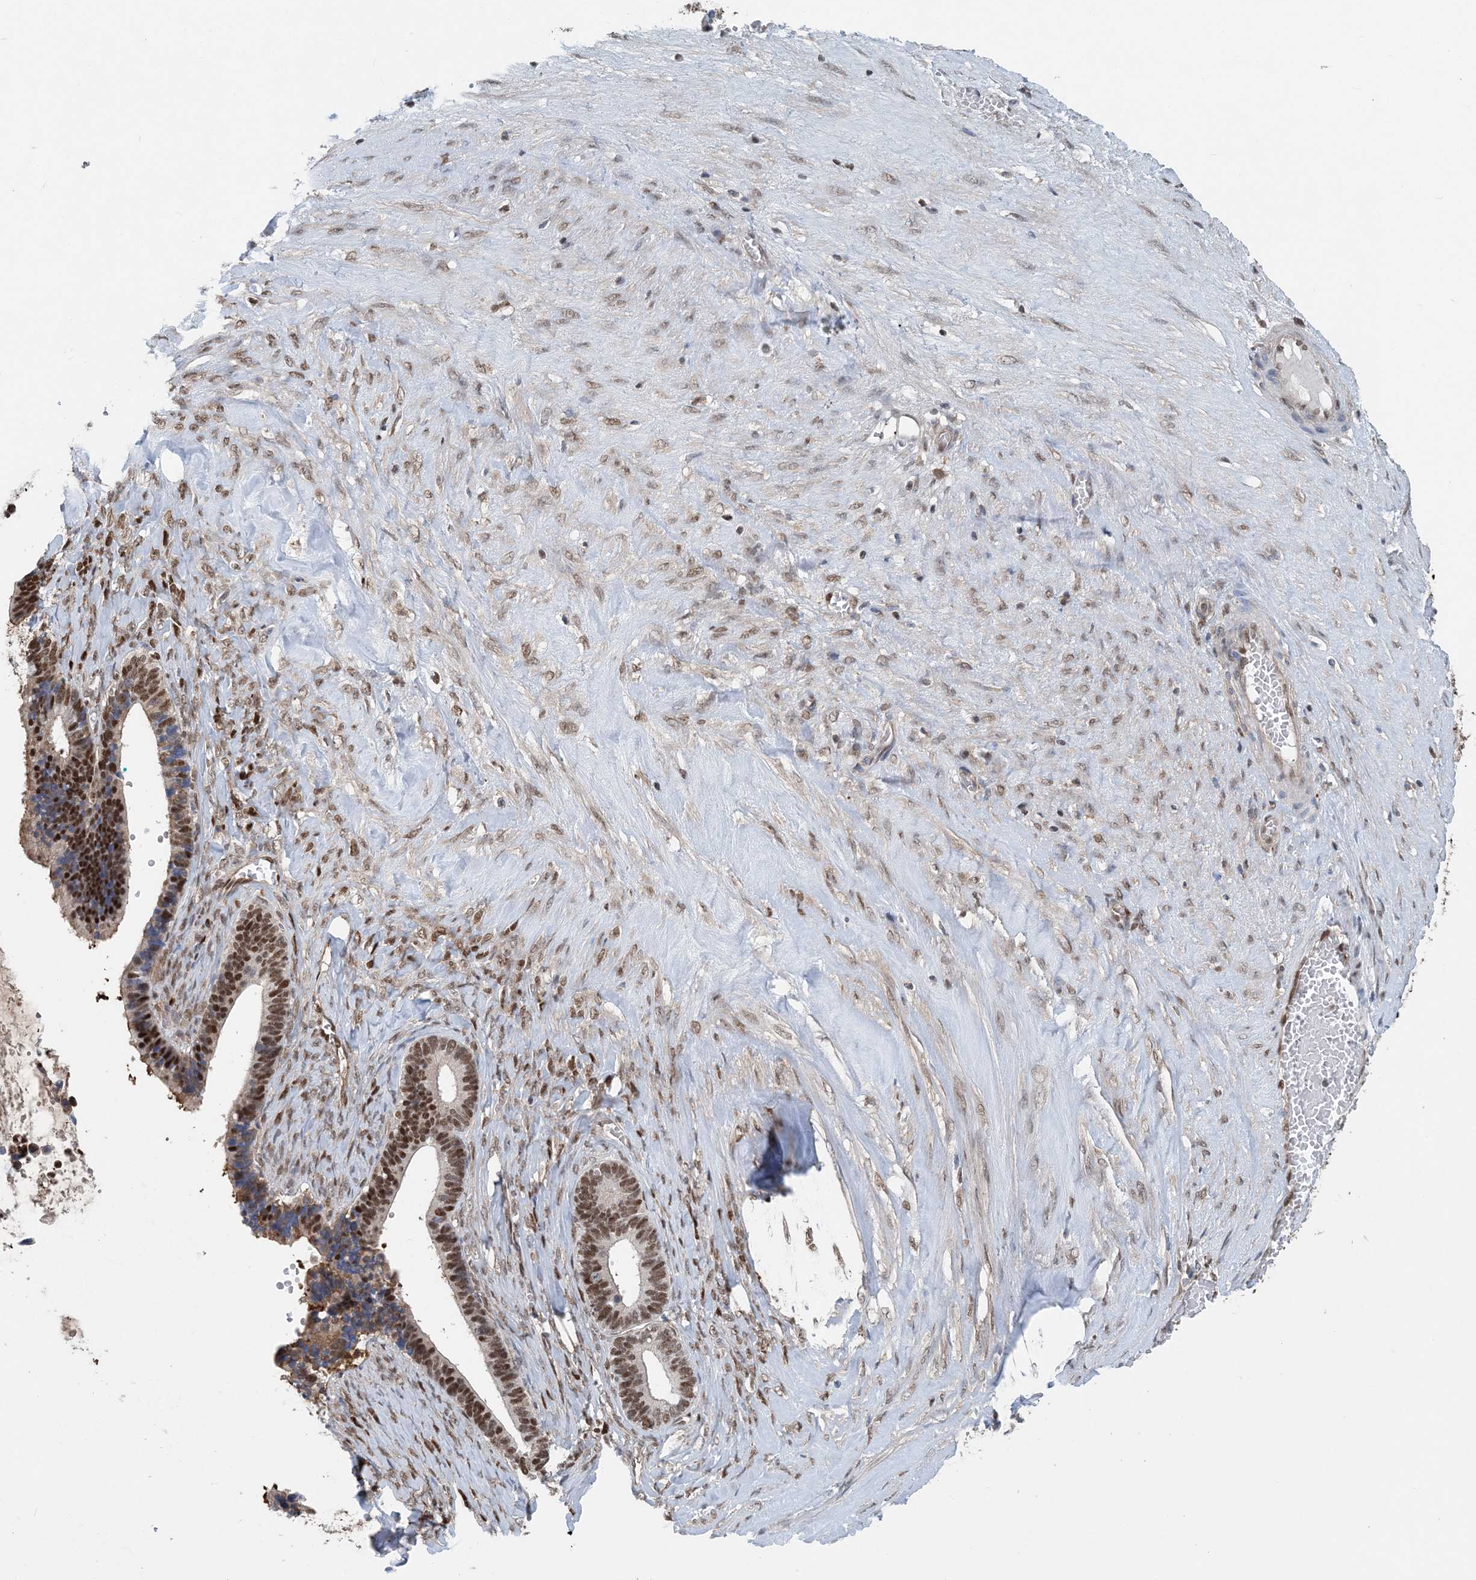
{"staining": {"intensity": "strong", "quantity": "25%-75%", "location": "none"}, "tissue": "ovarian cancer", "cell_type": "Tumor cells", "image_type": "cancer", "snomed": [{"axis": "morphology", "description": "Cystadenocarcinoma, serous, NOS"}, {"axis": "topography", "description": "Ovary"}], "caption": "Brown immunohistochemical staining in ovarian cancer (serous cystadenocarcinoma) reveals strong None expression in about 25%-75% of tumor cells.", "gene": "HIKESHI", "patient": {"sex": "female", "age": 56}}